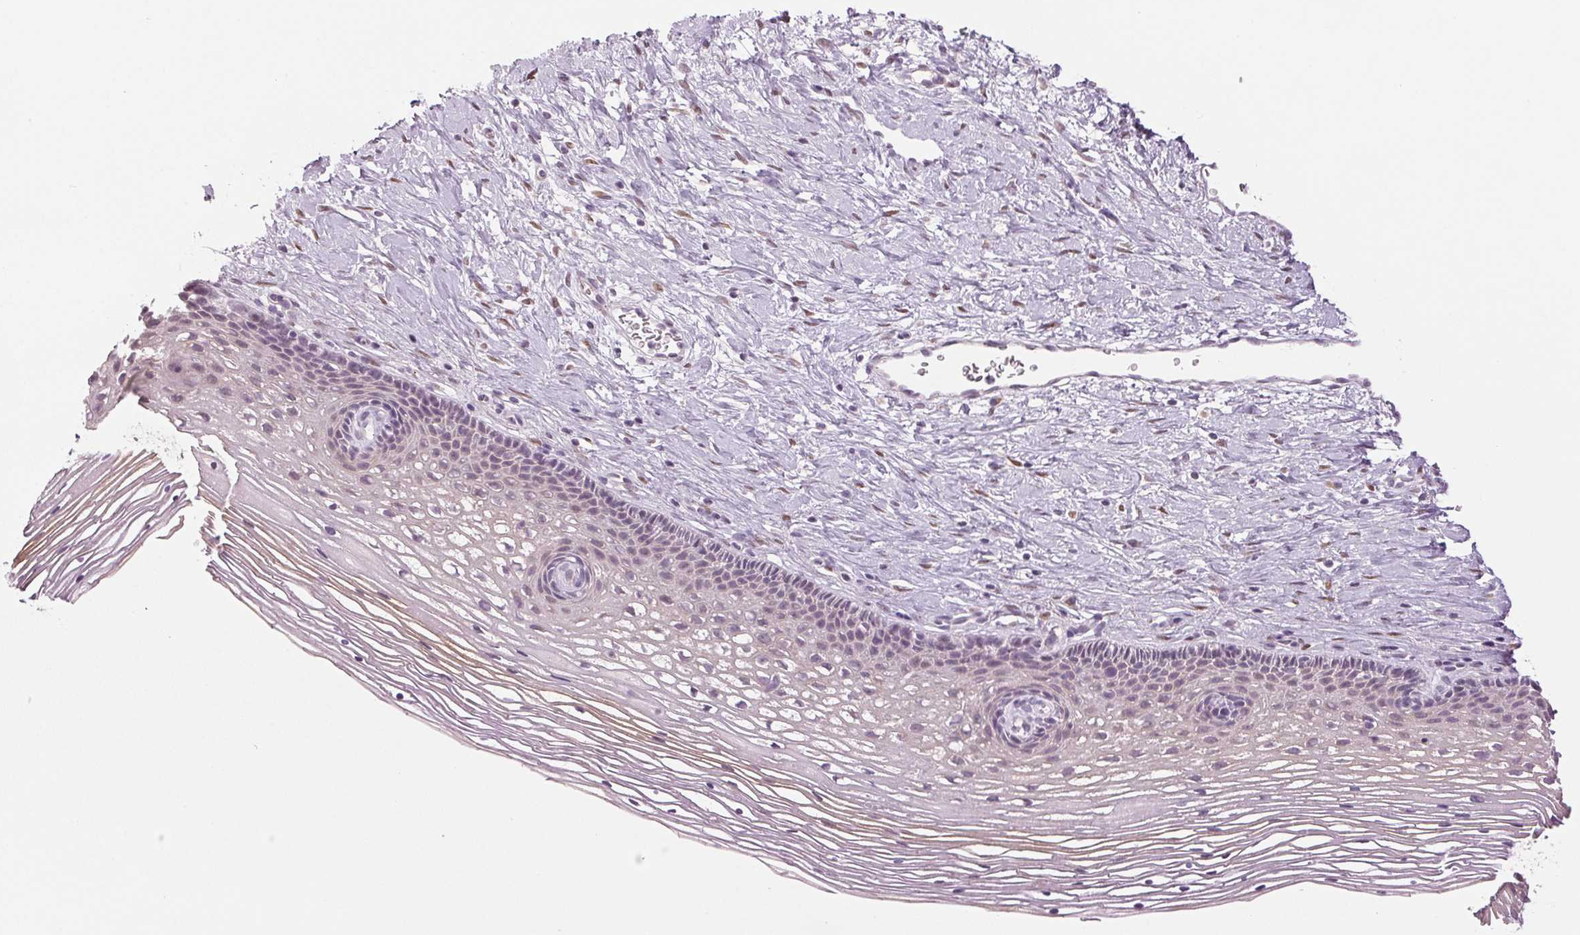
{"staining": {"intensity": "negative", "quantity": "none", "location": "none"}, "tissue": "cervix", "cell_type": "Glandular cells", "image_type": "normal", "snomed": [{"axis": "morphology", "description": "Normal tissue, NOS"}, {"axis": "topography", "description": "Cervix"}], "caption": "A high-resolution micrograph shows immunohistochemistry (IHC) staining of normal cervix, which demonstrates no significant staining in glandular cells. (DAB (3,3'-diaminobenzidine) immunohistochemistry with hematoxylin counter stain).", "gene": "DNAJC6", "patient": {"sex": "female", "age": 34}}